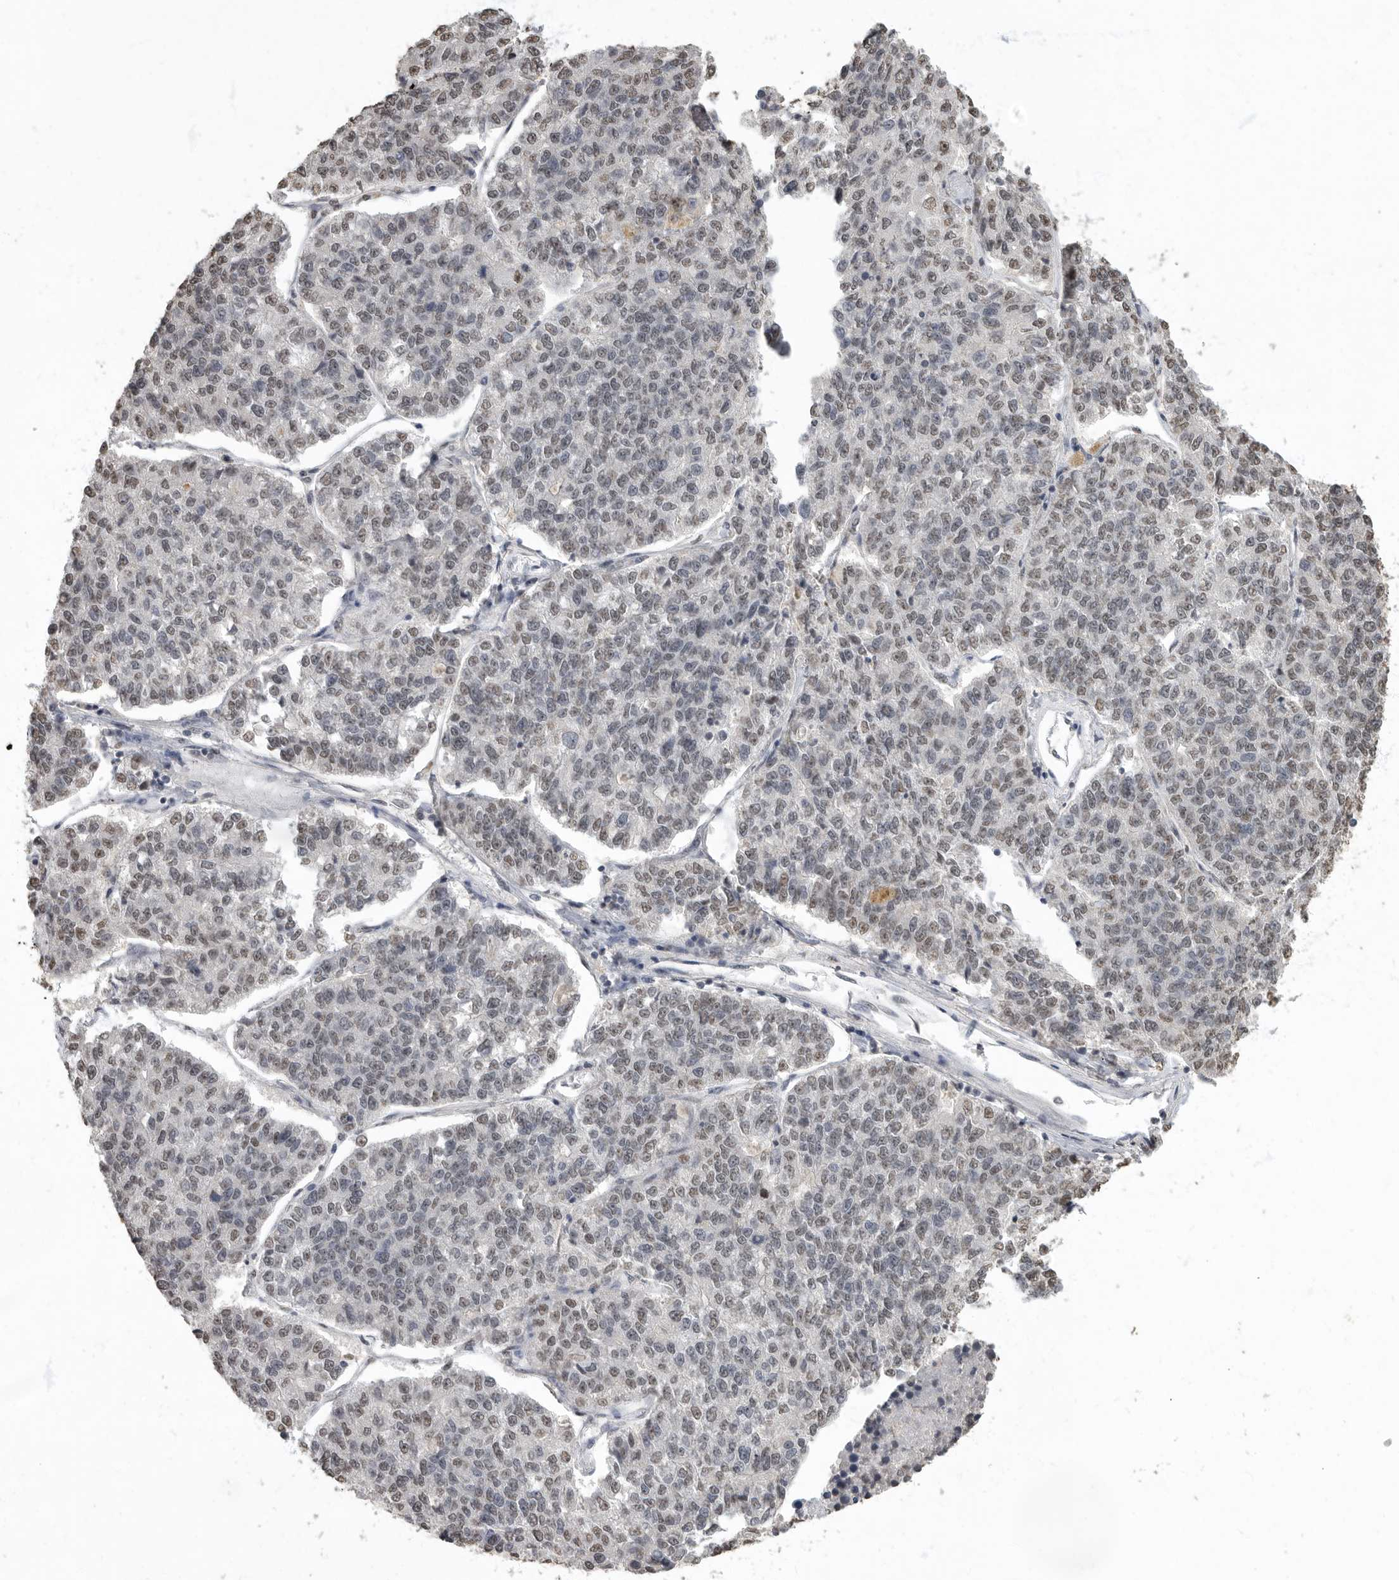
{"staining": {"intensity": "weak", "quantity": "25%-75%", "location": "nuclear"}, "tissue": "lung cancer", "cell_type": "Tumor cells", "image_type": "cancer", "snomed": [{"axis": "morphology", "description": "Adenocarcinoma, NOS"}, {"axis": "topography", "description": "Lung"}], "caption": "DAB (3,3'-diaminobenzidine) immunohistochemical staining of lung adenocarcinoma displays weak nuclear protein expression in approximately 25%-75% of tumor cells.", "gene": "NBL1", "patient": {"sex": "male", "age": 49}}